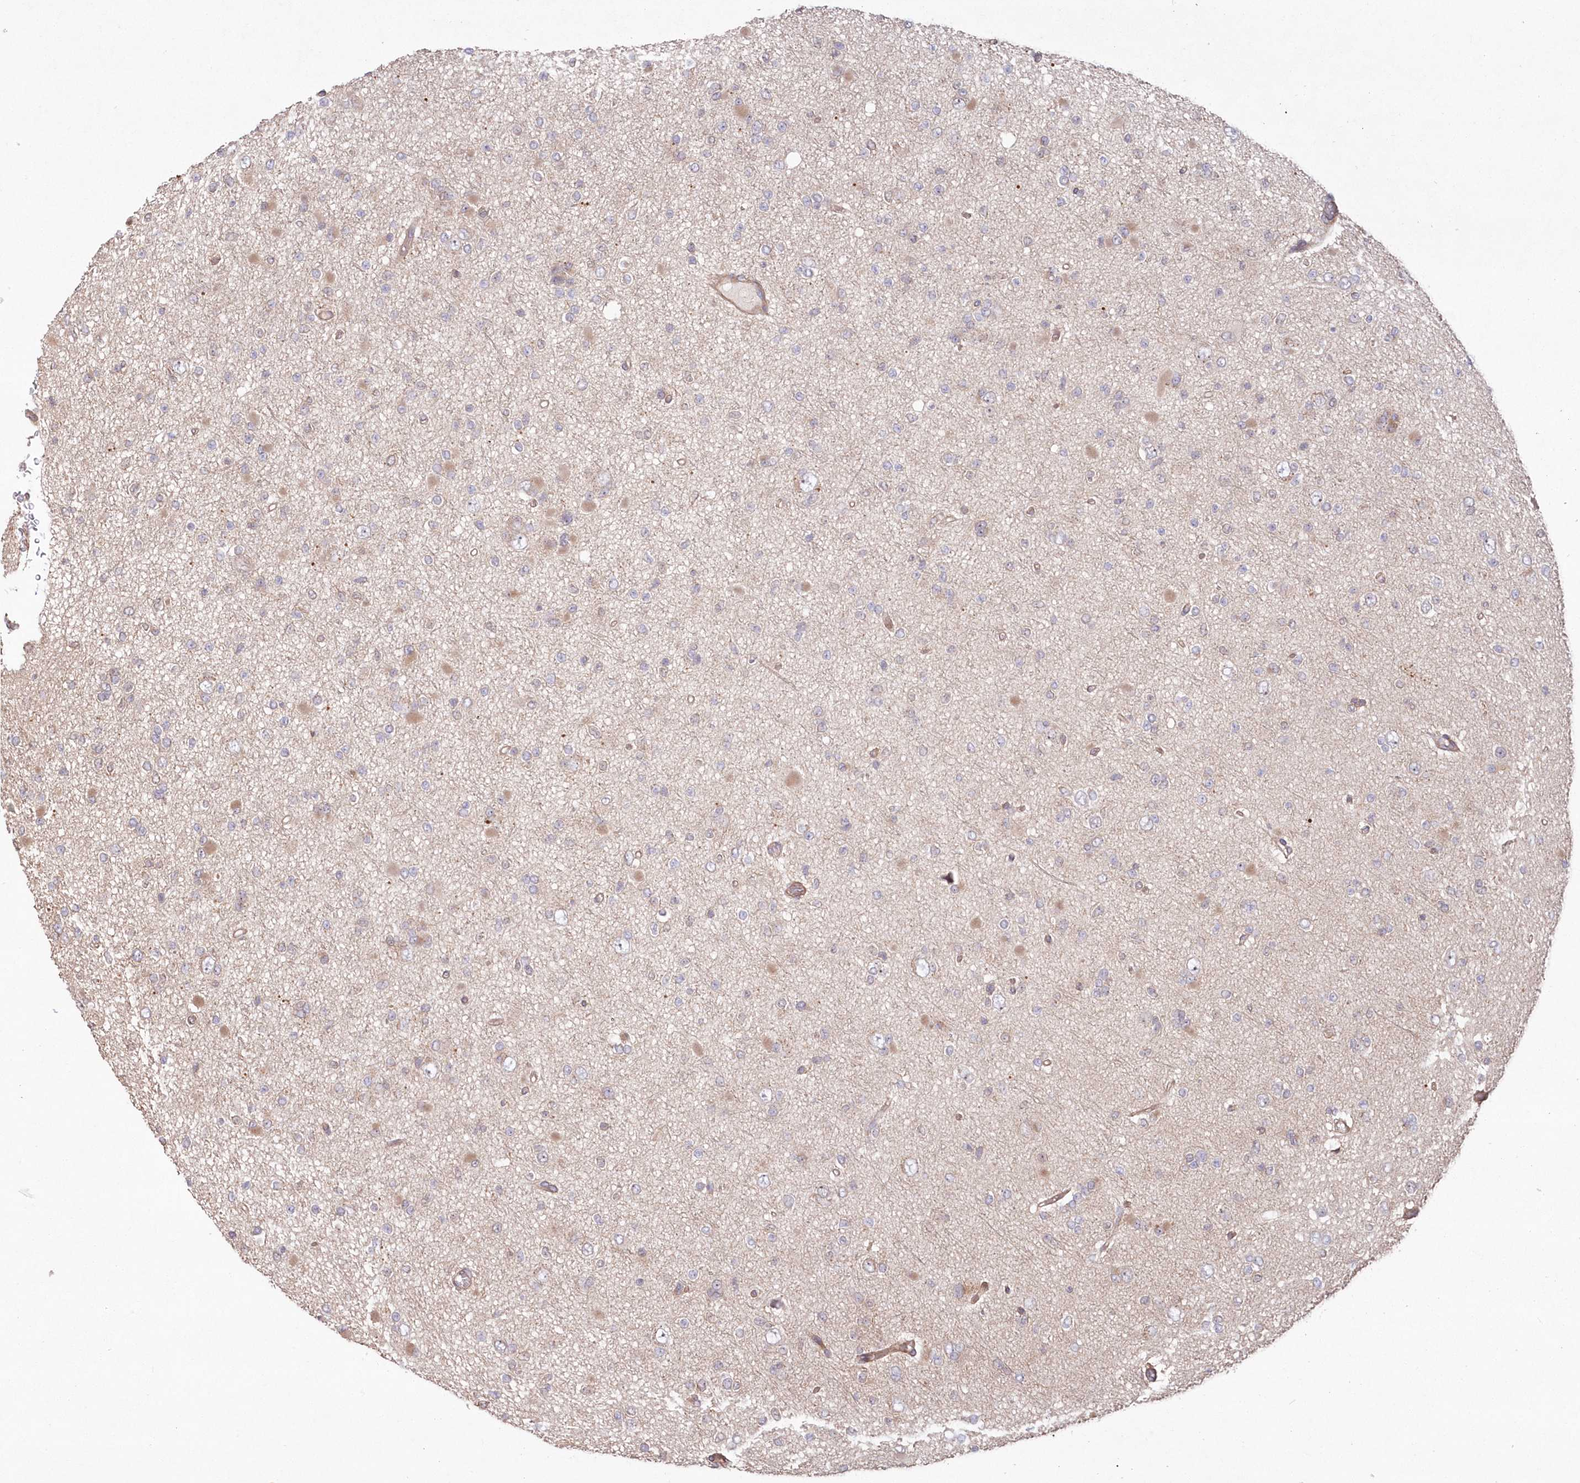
{"staining": {"intensity": "weak", "quantity": "<25%", "location": "cytoplasmic/membranous"}, "tissue": "glioma", "cell_type": "Tumor cells", "image_type": "cancer", "snomed": [{"axis": "morphology", "description": "Glioma, malignant, Low grade"}, {"axis": "topography", "description": "Brain"}], "caption": "DAB immunohistochemical staining of human malignant glioma (low-grade) shows no significant expression in tumor cells. The staining is performed using DAB brown chromogen with nuclei counter-stained in using hematoxylin.", "gene": "TBCA", "patient": {"sex": "female", "age": 22}}